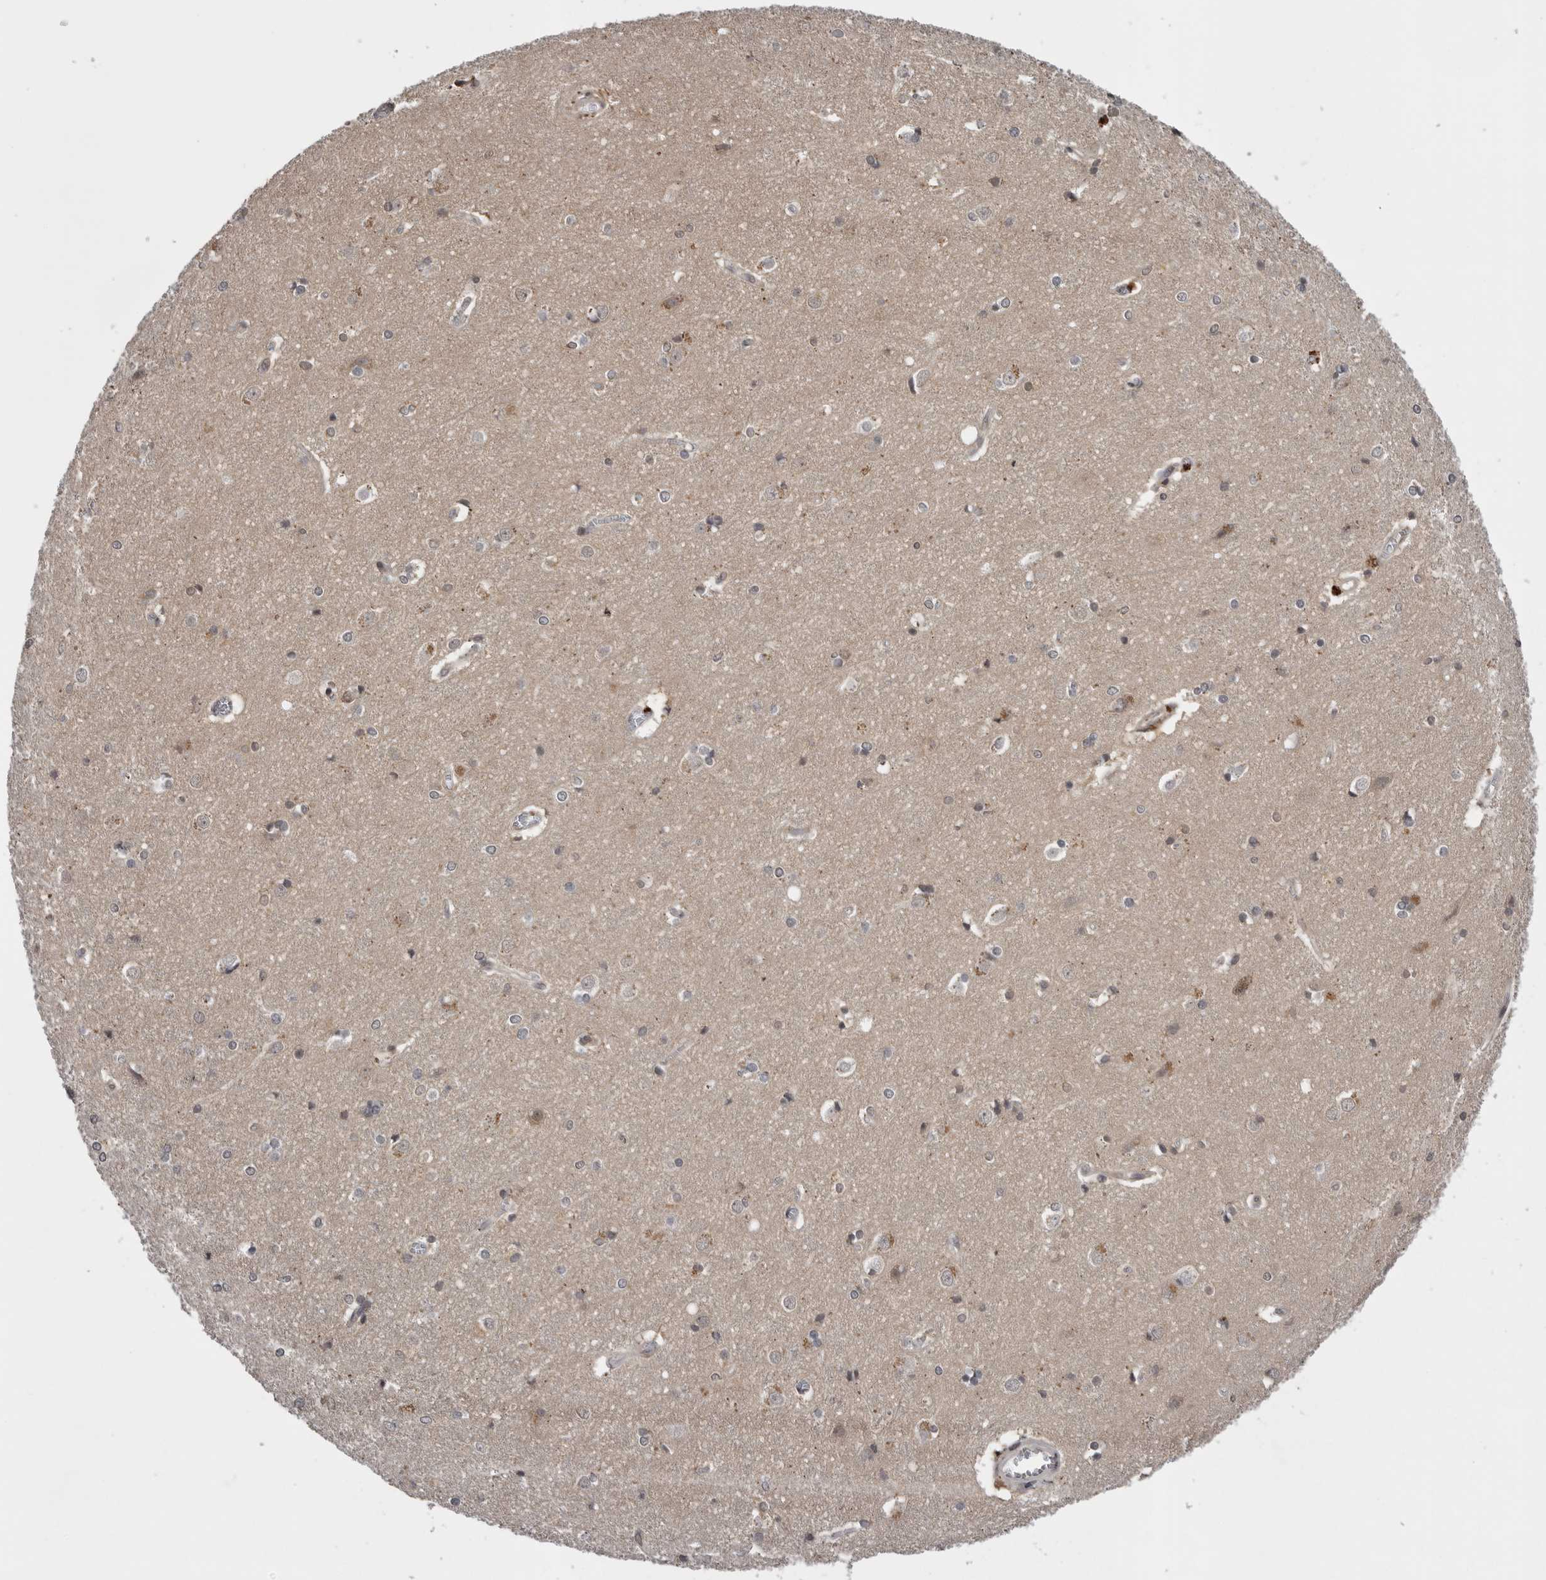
{"staining": {"intensity": "negative", "quantity": "none", "location": "none"}, "tissue": "cerebral cortex", "cell_type": "Endothelial cells", "image_type": "normal", "snomed": [{"axis": "morphology", "description": "Normal tissue, NOS"}, {"axis": "topography", "description": "Cerebral cortex"}], "caption": "Photomicrograph shows no significant protein expression in endothelial cells of normal cerebral cortex. (Stains: DAB (3,3'-diaminobenzidine) immunohistochemistry with hematoxylin counter stain, Microscopy: brightfield microscopy at high magnification).", "gene": "AOAH", "patient": {"sex": "male", "age": 54}}